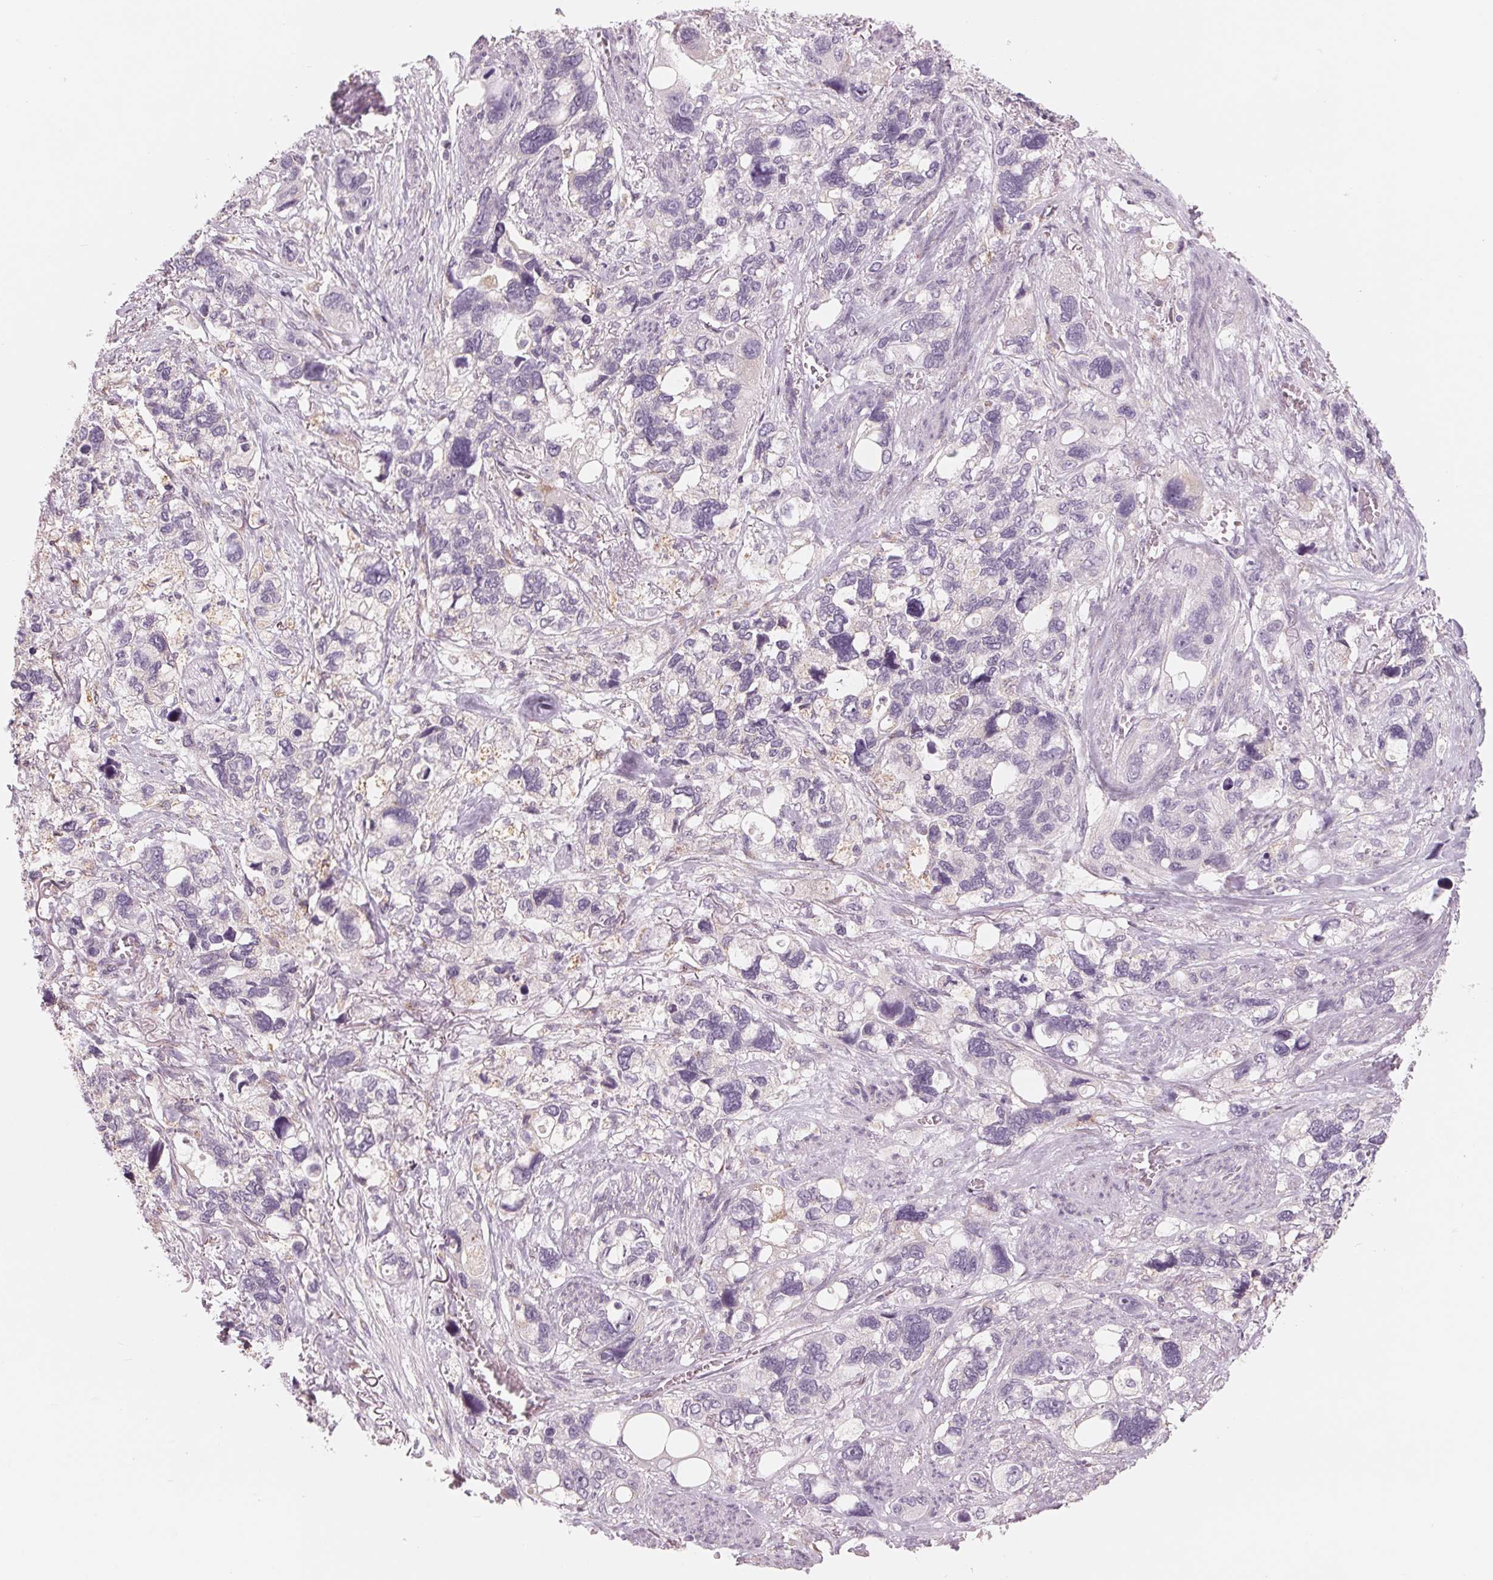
{"staining": {"intensity": "negative", "quantity": "none", "location": "none"}, "tissue": "stomach cancer", "cell_type": "Tumor cells", "image_type": "cancer", "snomed": [{"axis": "morphology", "description": "Adenocarcinoma, NOS"}, {"axis": "topography", "description": "Stomach, upper"}], "caption": "Immunohistochemistry (IHC) of human stomach cancer demonstrates no expression in tumor cells.", "gene": "IL9R", "patient": {"sex": "female", "age": 81}}